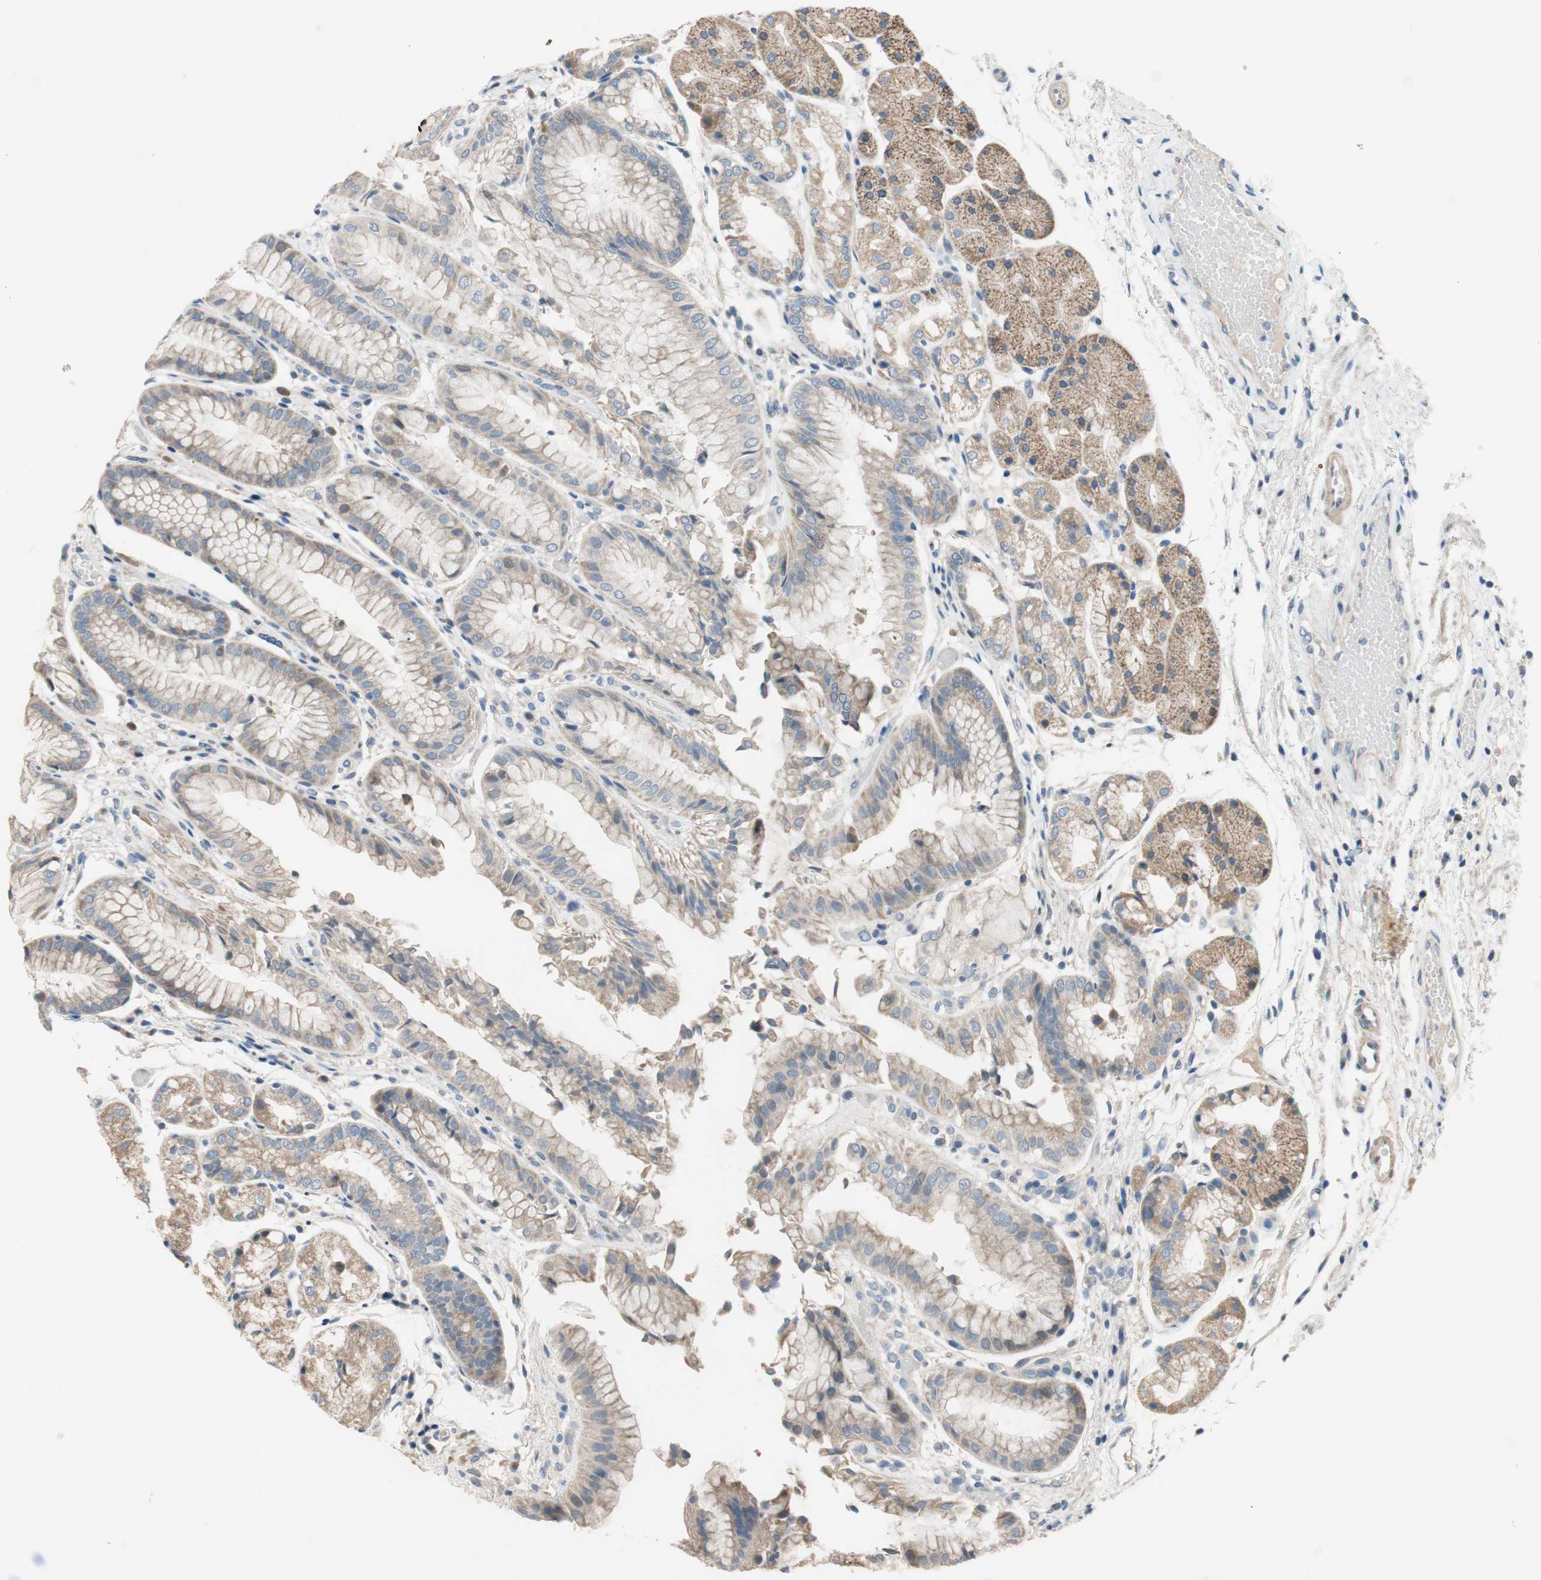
{"staining": {"intensity": "weak", "quantity": "25%-75%", "location": "cytoplasmic/membranous"}, "tissue": "stomach", "cell_type": "Glandular cells", "image_type": "normal", "snomed": [{"axis": "morphology", "description": "Normal tissue, NOS"}, {"axis": "topography", "description": "Stomach, upper"}], "caption": "Immunohistochemistry (IHC) photomicrograph of benign stomach: human stomach stained using immunohistochemistry reveals low levels of weak protein expression localized specifically in the cytoplasmic/membranous of glandular cells, appearing as a cytoplasmic/membranous brown color.", "gene": "TACR3", "patient": {"sex": "male", "age": 72}}